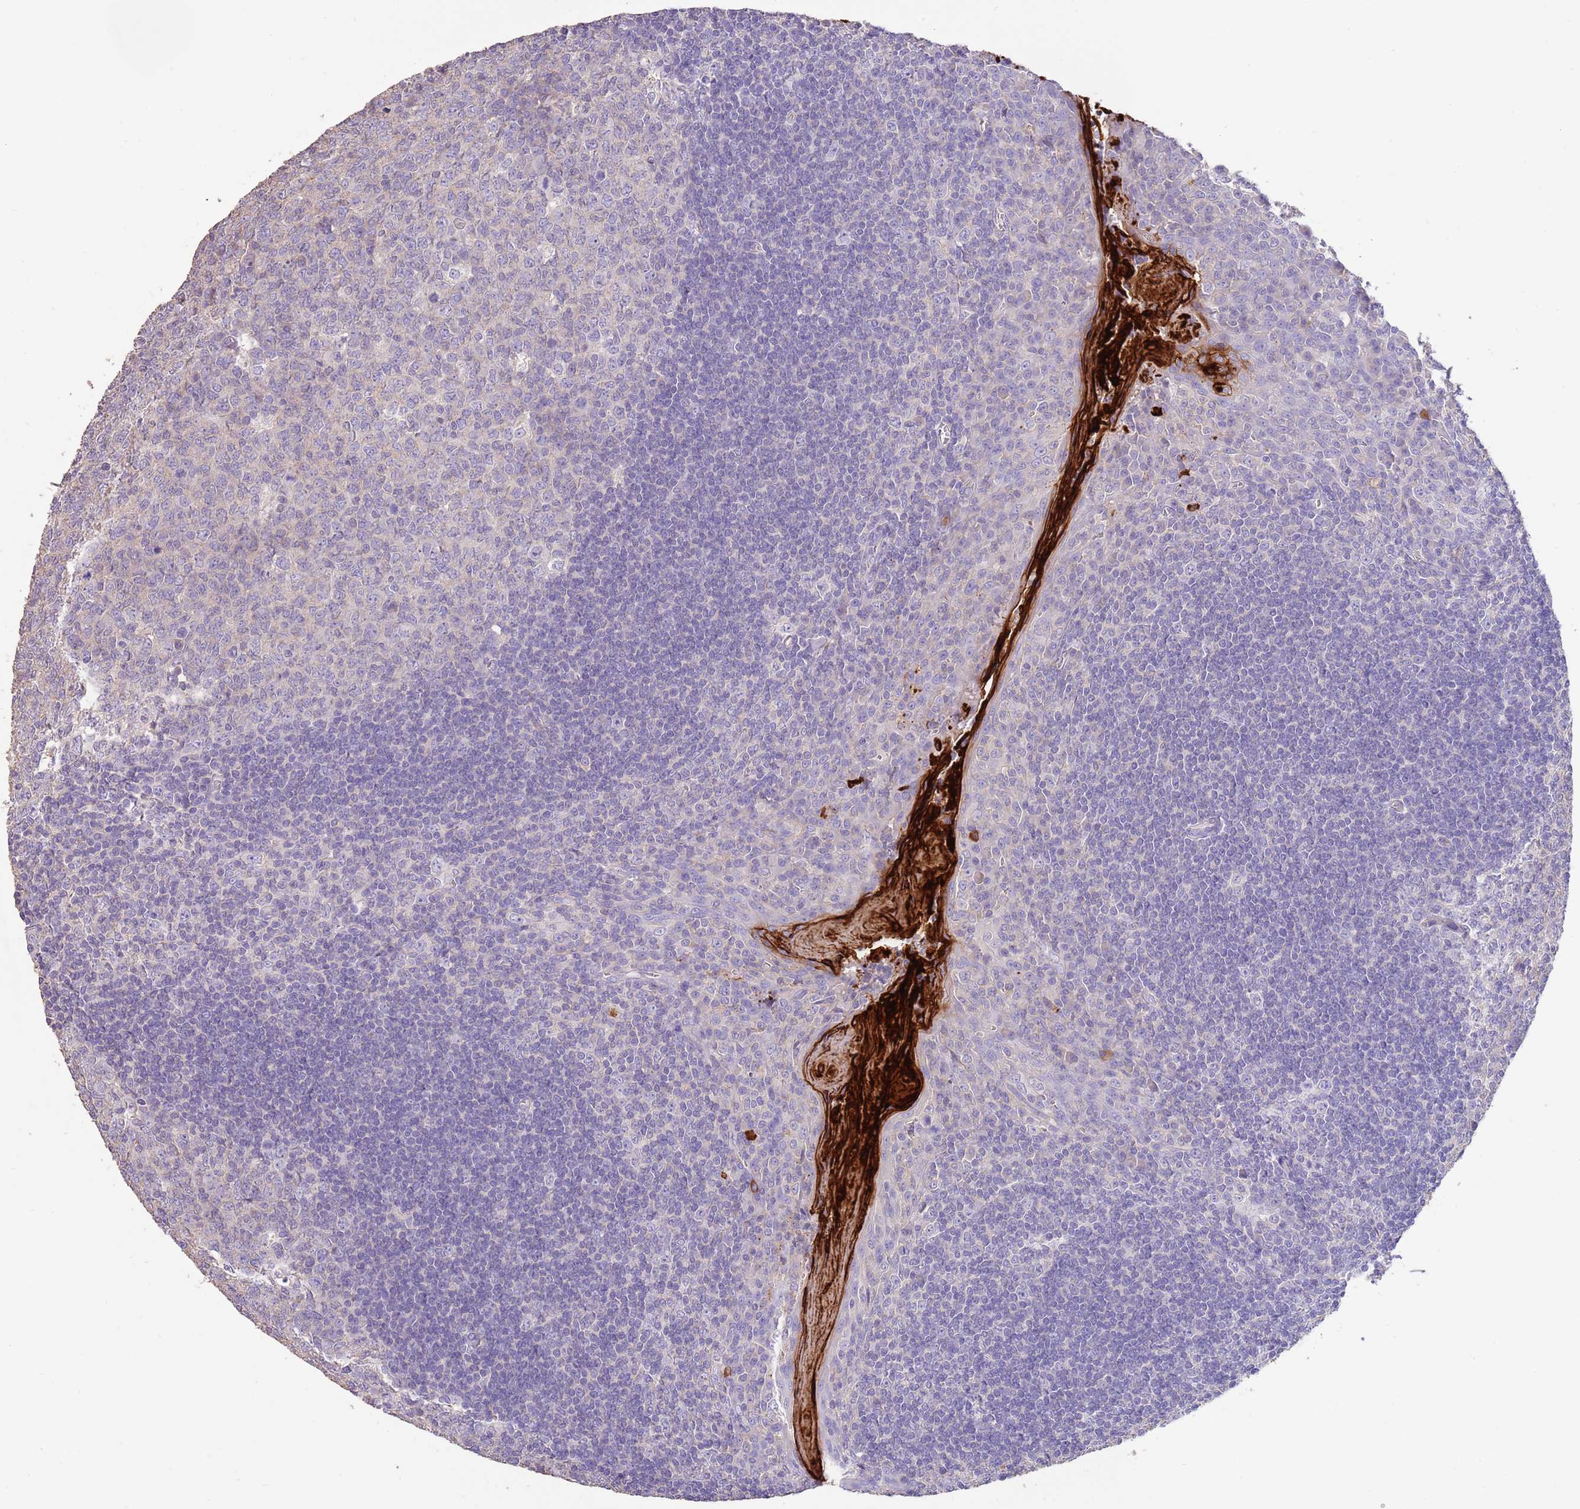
{"staining": {"intensity": "negative", "quantity": "none", "location": "none"}, "tissue": "tonsil", "cell_type": "Germinal center cells", "image_type": "normal", "snomed": [{"axis": "morphology", "description": "Normal tissue, NOS"}, {"axis": "topography", "description": "Tonsil"}], "caption": "High power microscopy photomicrograph of an immunohistochemistry (IHC) image of normal tonsil, revealing no significant expression in germinal center cells. The staining is performed using DAB brown chromogen with nuclei counter-stained in using hematoxylin.", "gene": "SFTPA1", "patient": {"sex": "male", "age": 27}}